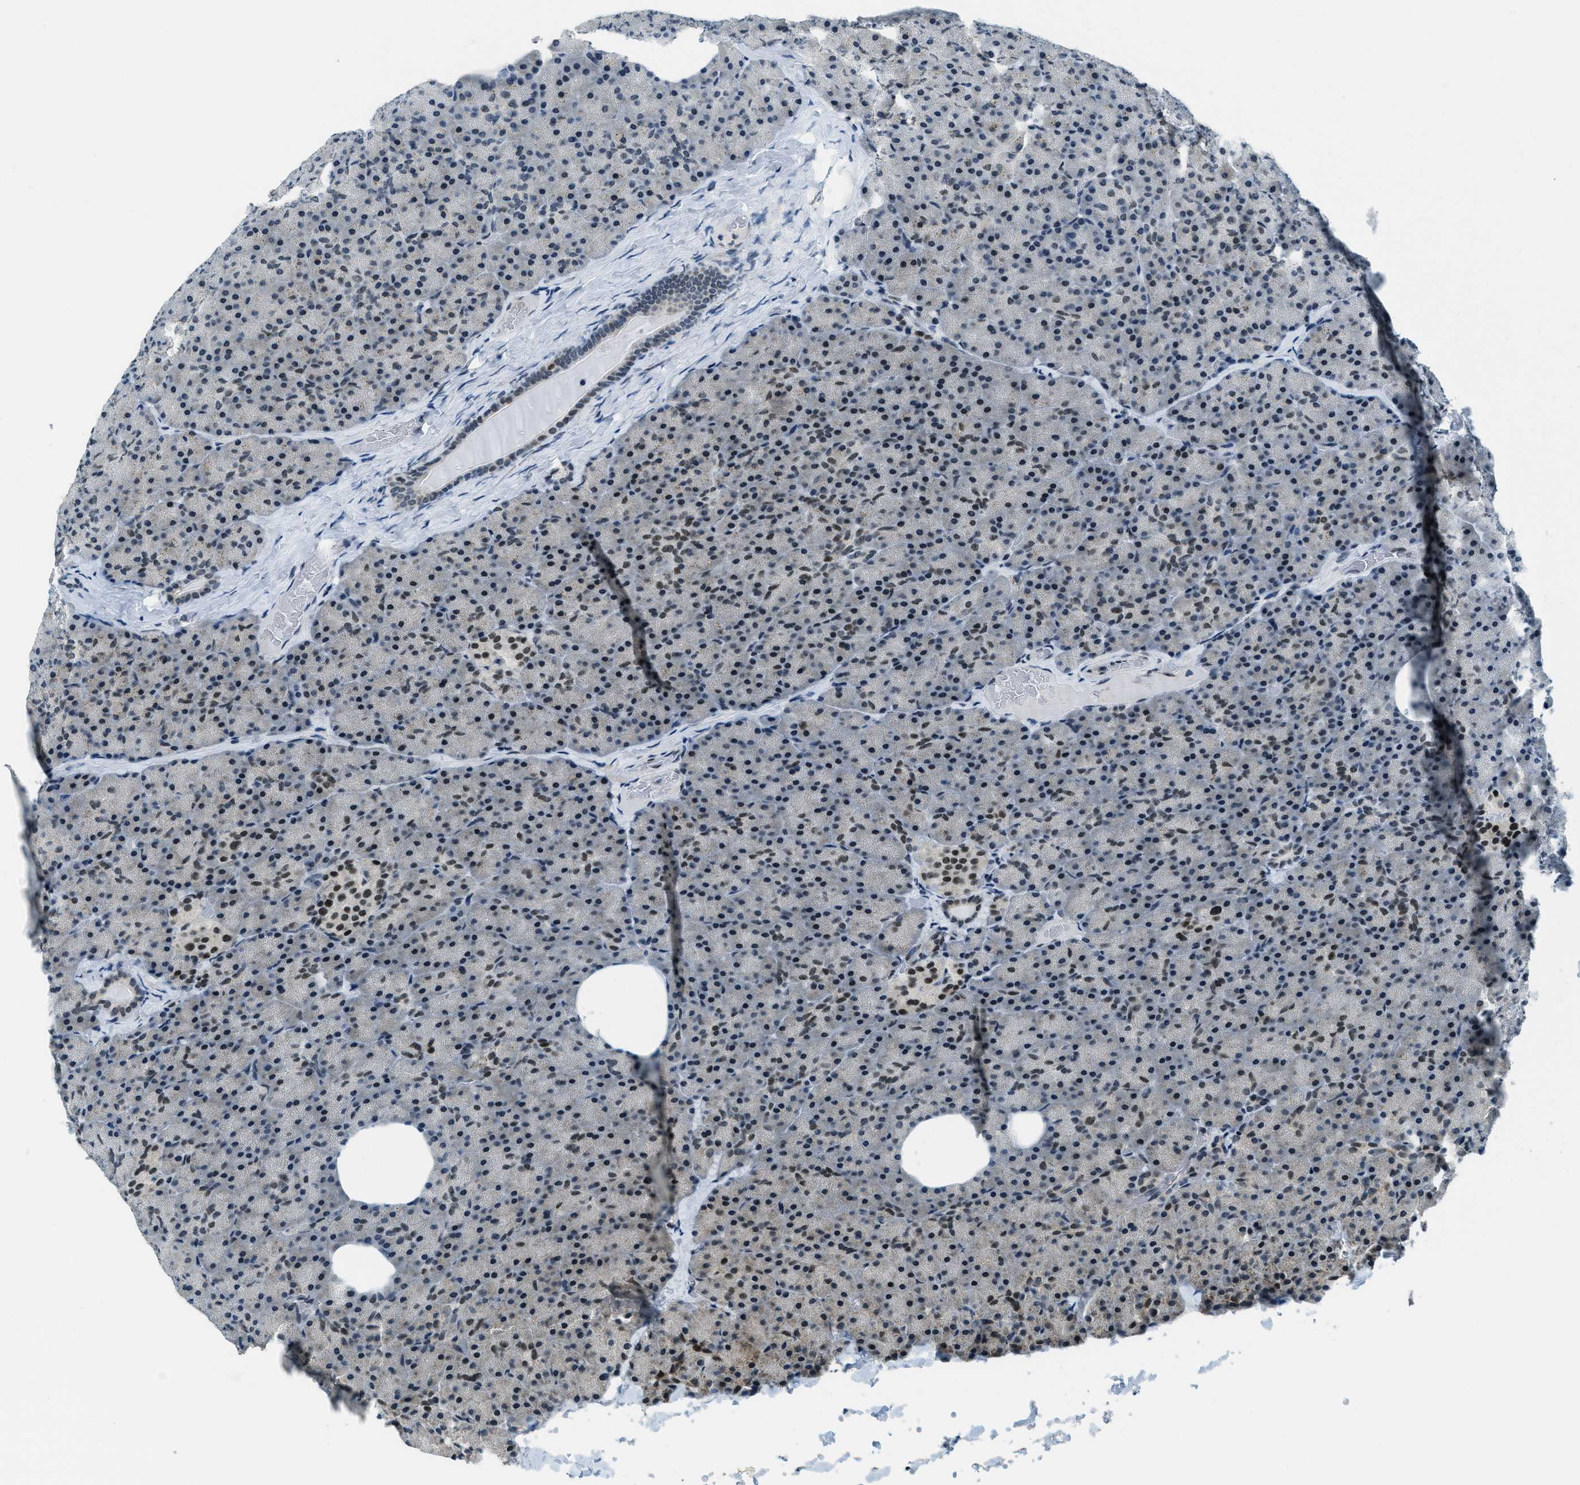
{"staining": {"intensity": "moderate", "quantity": "25%-75%", "location": "nuclear"}, "tissue": "pancreas", "cell_type": "Exocrine glandular cells", "image_type": "normal", "snomed": [{"axis": "morphology", "description": "Normal tissue, NOS"}, {"axis": "topography", "description": "Pancreas"}], "caption": "This is an image of immunohistochemistry (IHC) staining of unremarkable pancreas, which shows moderate staining in the nuclear of exocrine glandular cells.", "gene": "KLF6", "patient": {"sex": "female", "age": 35}}